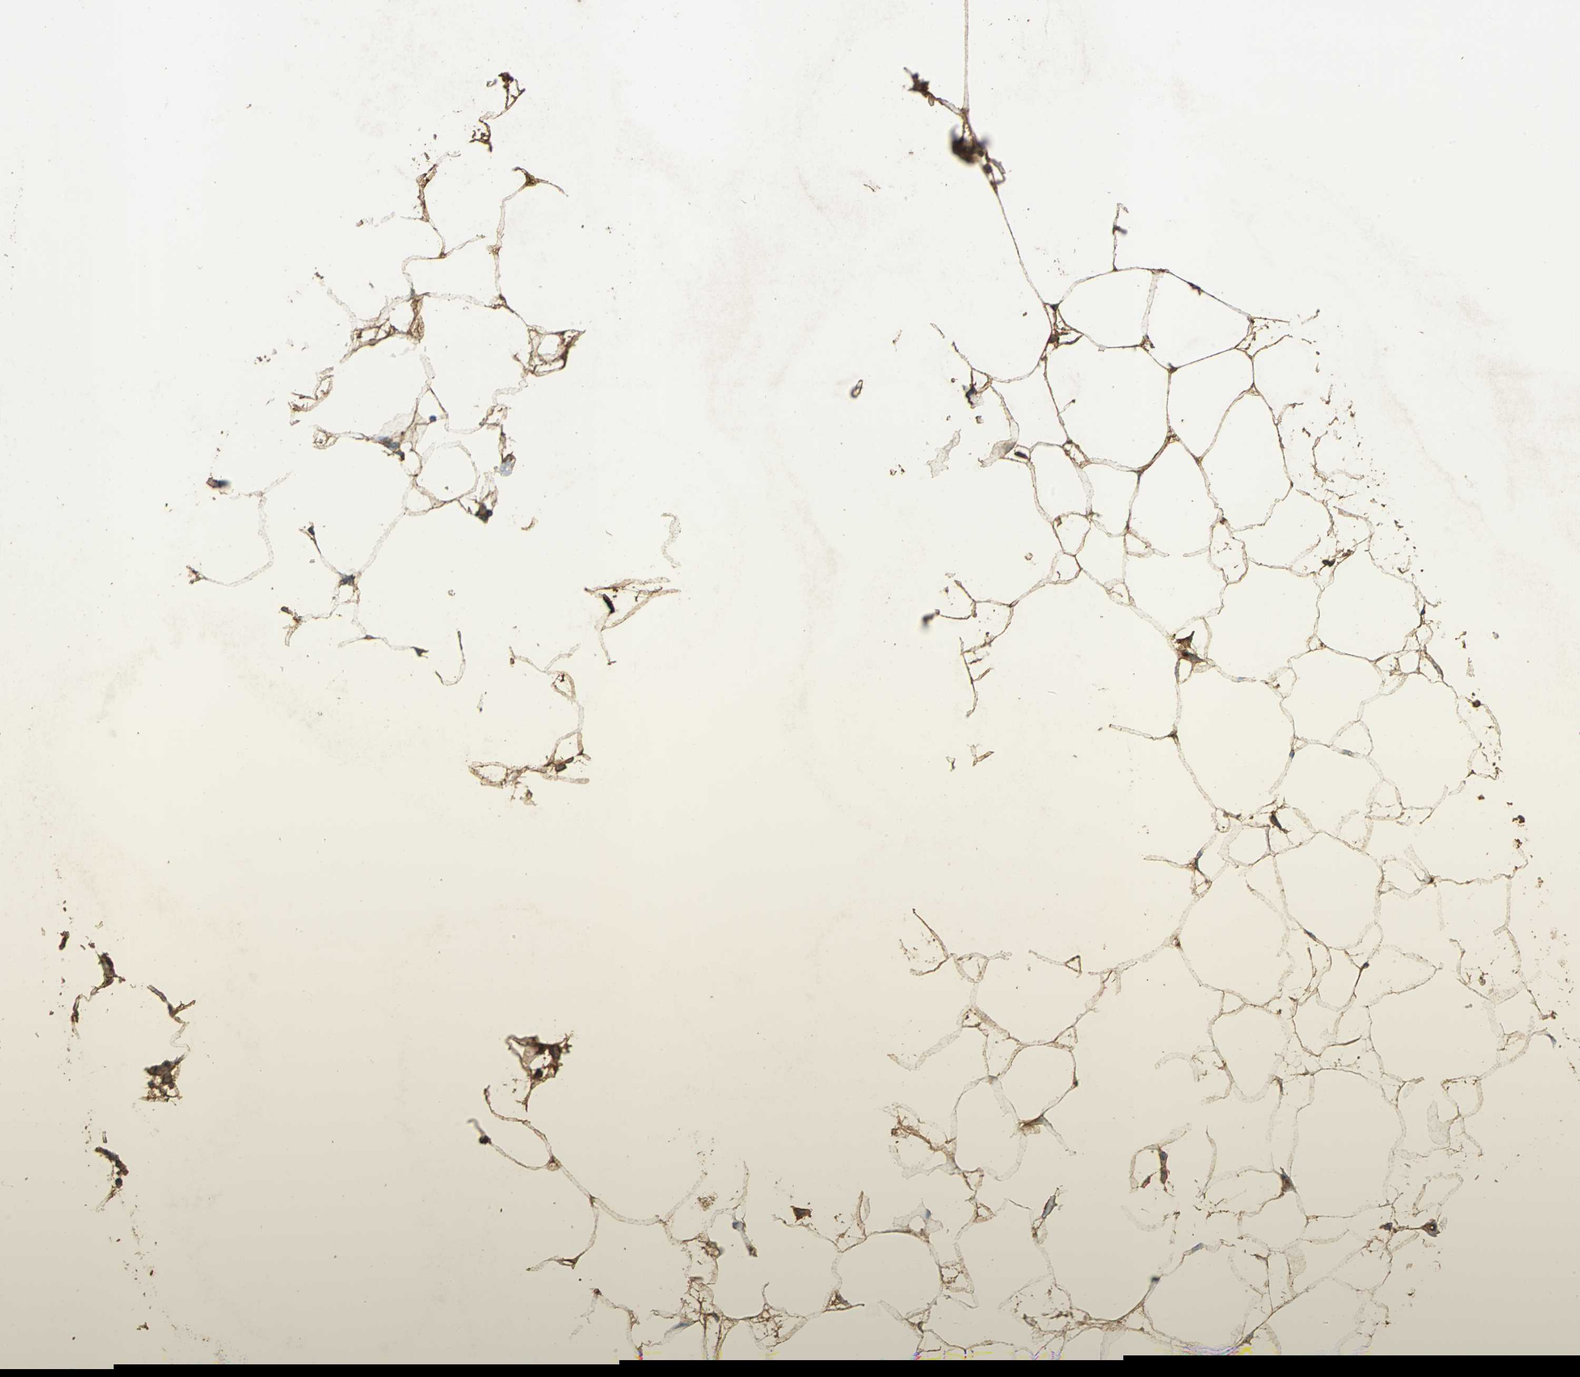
{"staining": {"intensity": "strong", "quantity": ">75%", "location": "cytoplasmic/membranous"}, "tissue": "adipose tissue", "cell_type": "Adipocytes", "image_type": "normal", "snomed": [{"axis": "morphology", "description": "Normal tissue, NOS"}, {"axis": "morphology", "description": "Duct carcinoma"}, {"axis": "topography", "description": "Breast"}, {"axis": "topography", "description": "Adipose tissue"}], "caption": "Protein expression analysis of benign adipose tissue reveals strong cytoplasmic/membranous staining in about >75% of adipocytes. The protein of interest is stained brown, and the nuclei are stained in blue (DAB IHC with brightfield microscopy, high magnification).", "gene": "TRAPPC2", "patient": {"sex": "female", "age": 37}}